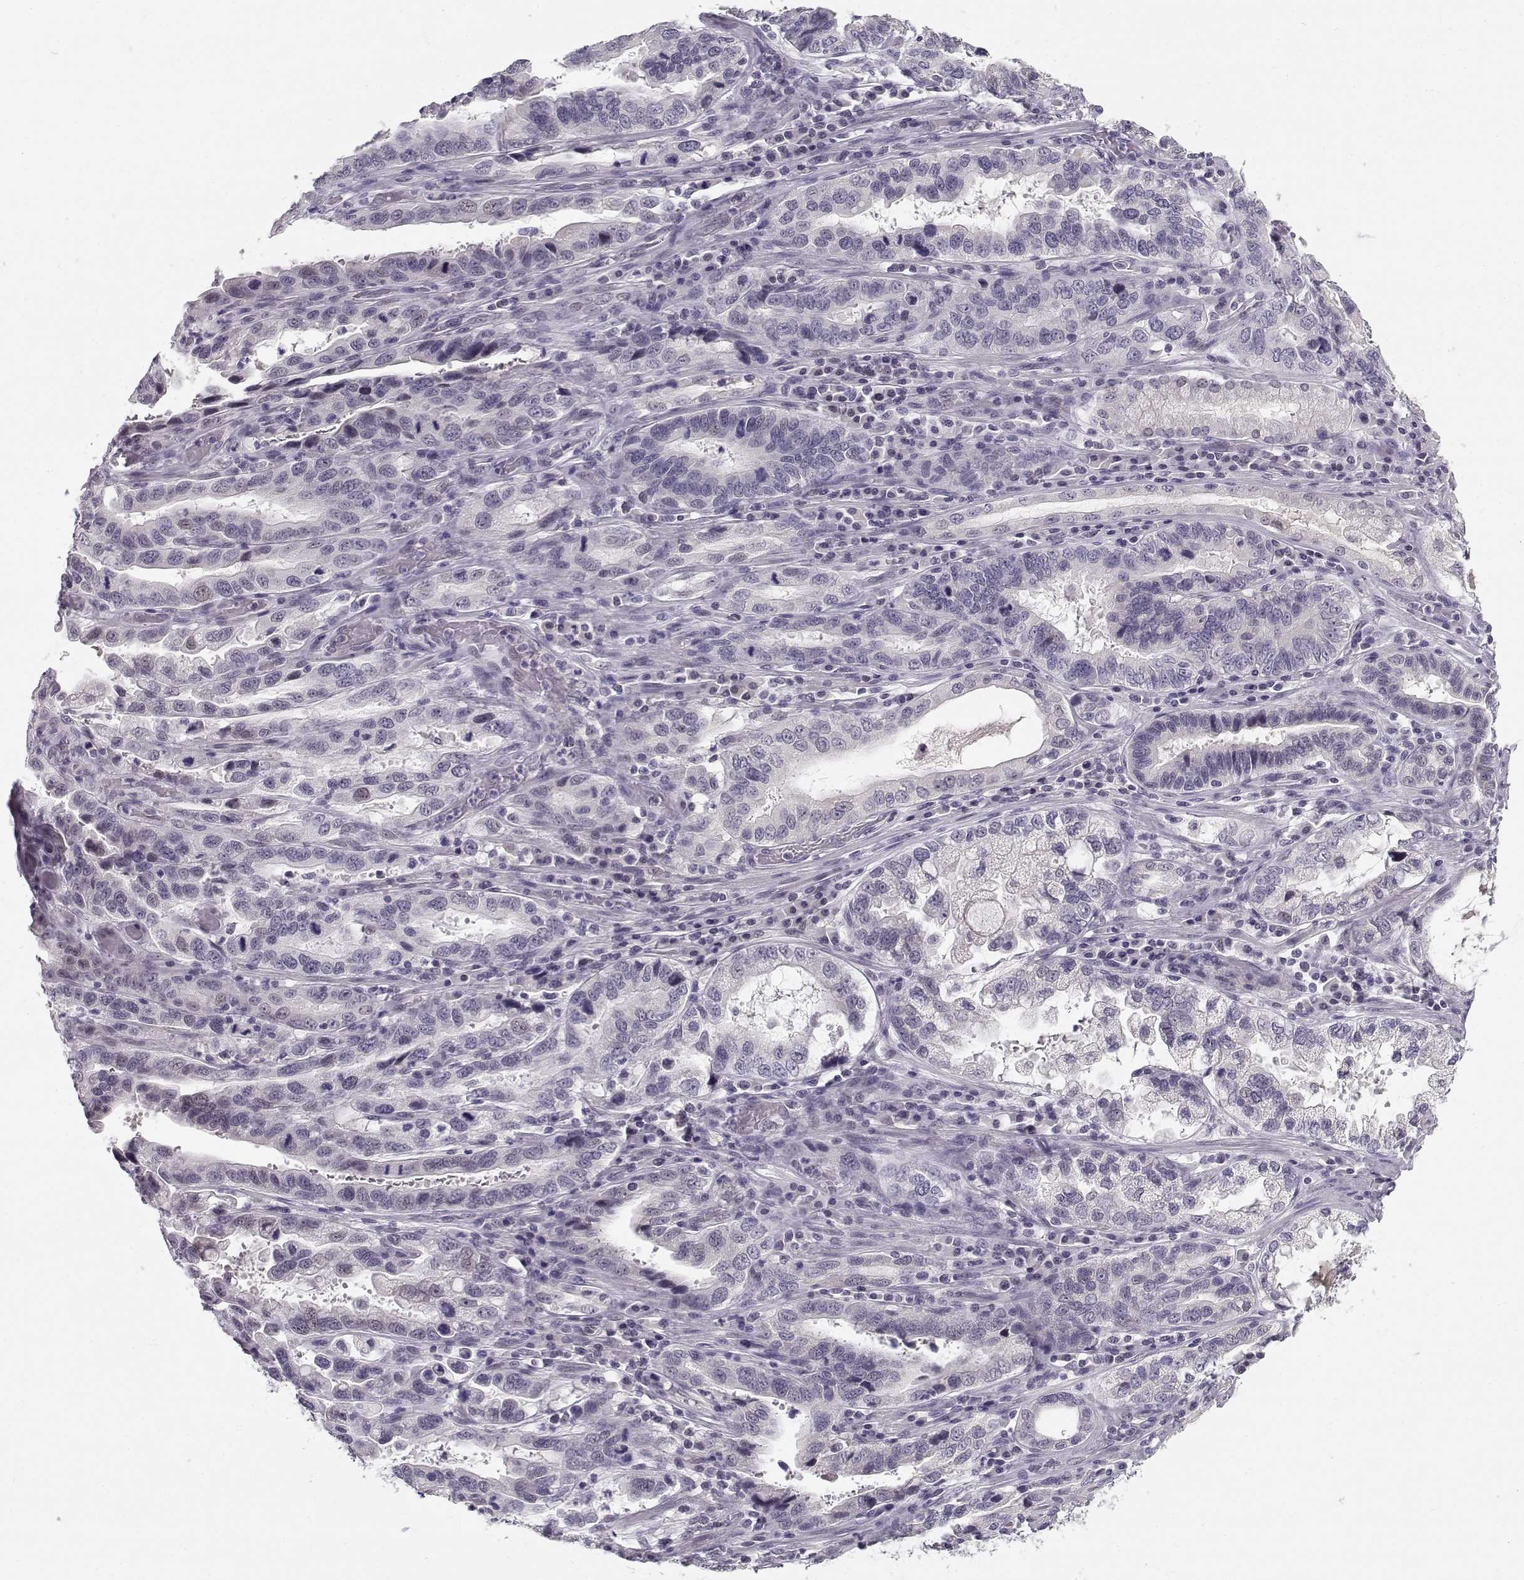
{"staining": {"intensity": "negative", "quantity": "none", "location": "none"}, "tissue": "stomach cancer", "cell_type": "Tumor cells", "image_type": "cancer", "snomed": [{"axis": "morphology", "description": "Adenocarcinoma, NOS"}, {"axis": "topography", "description": "Stomach, lower"}], "caption": "The immunohistochemistry (IHC) photomicrograph has no significant staining in tumor cells of stomach cancer tissue.", "gene": "C16orf86", "patient": {"sex": "female", "age": 76}}